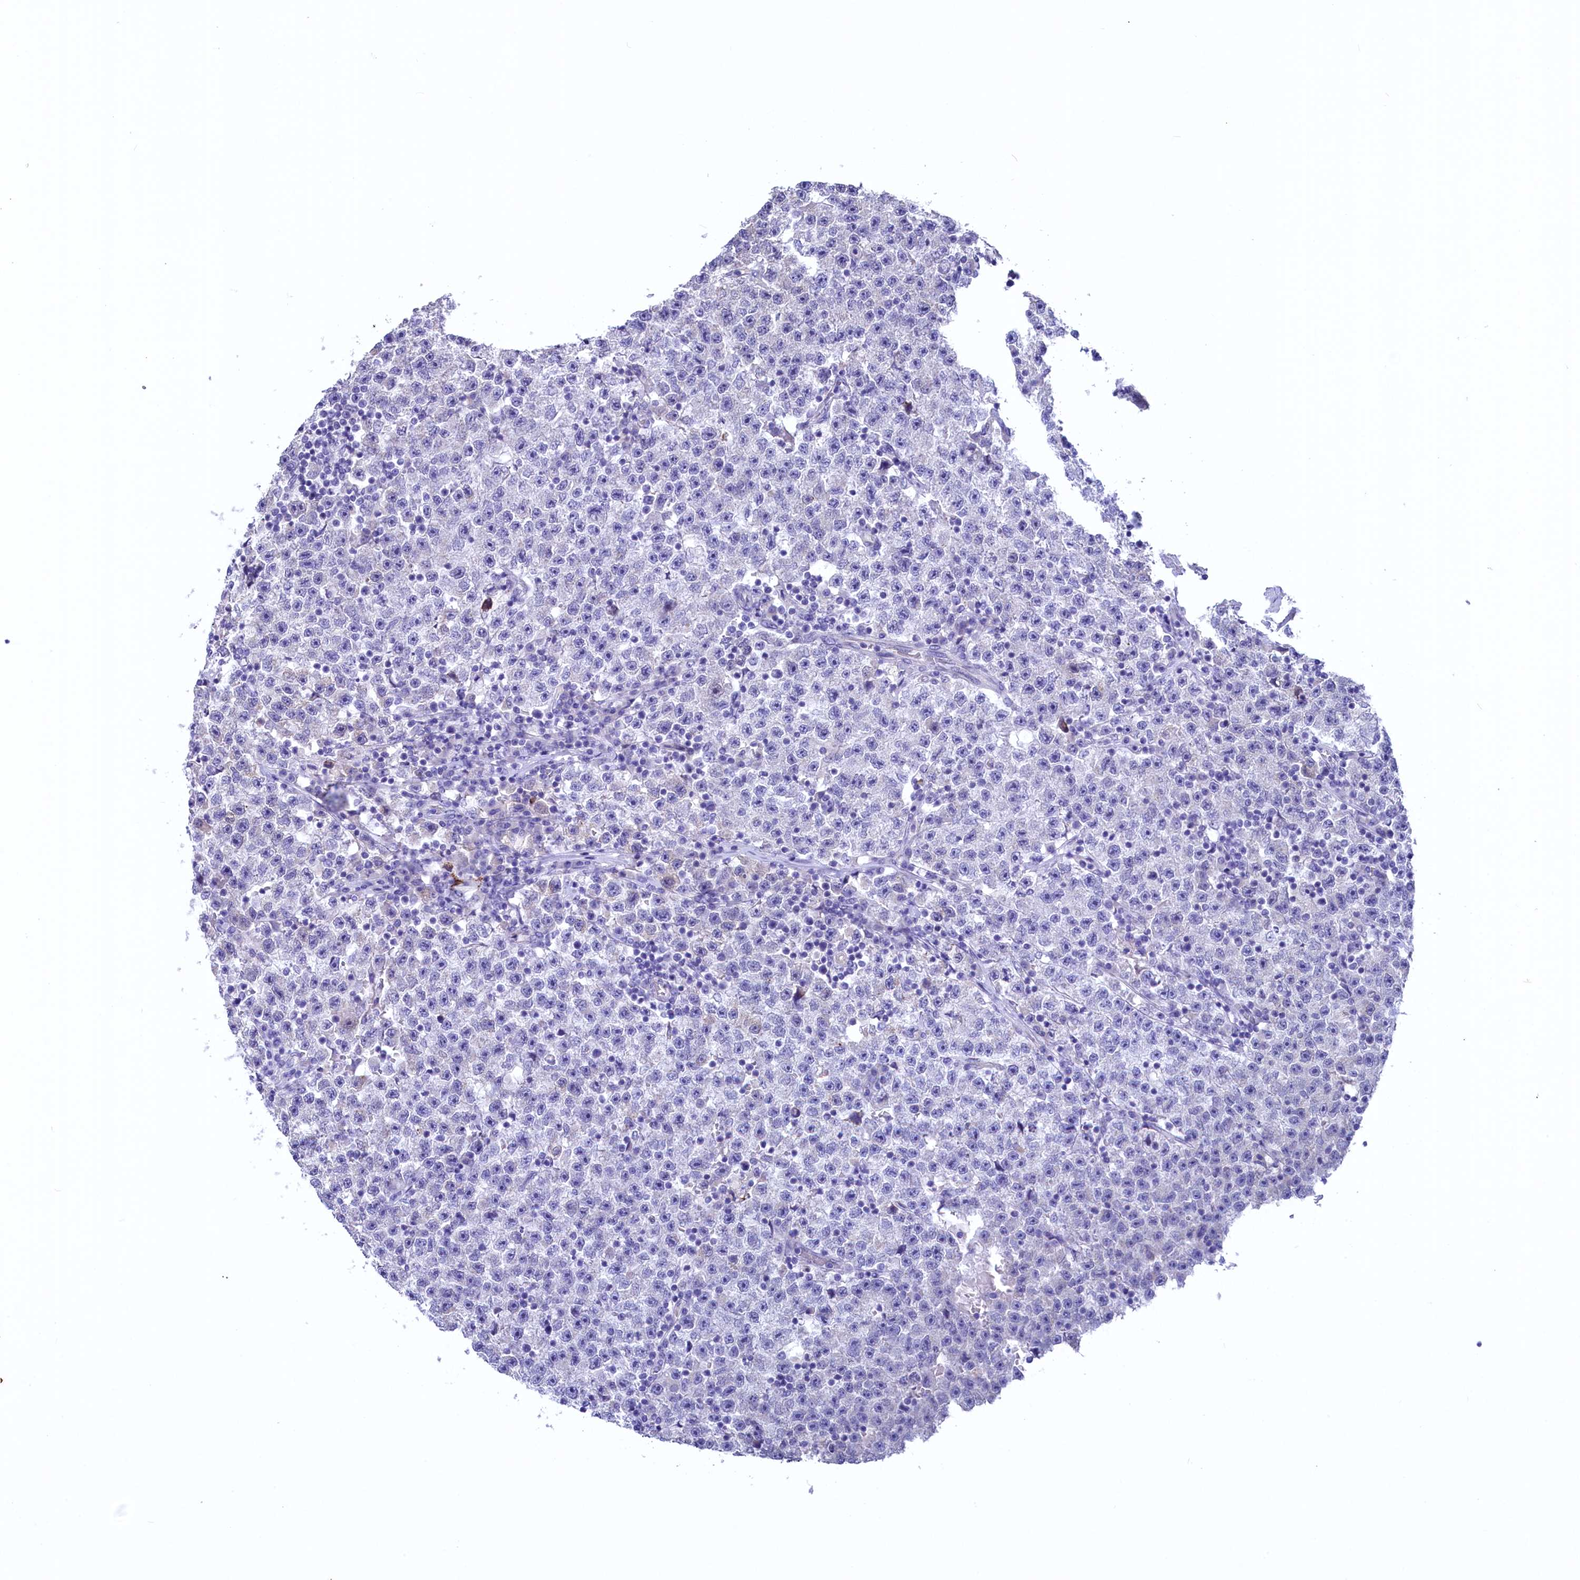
{"staining": {"intensity": "negative", "quantity": "none", "location": "none"}, "tissue": "testis cancer", "cell_type": "Tumor cells", "image_type": "cancer", "snomed": [{"axis": "morphology", "description": "Seminoma, NOS"}, {"axis": "topography", "description": "Testis"}], "caption": "This is an immunohistochemistry micrograph of human testis cancer (seminoma). There is no positivity in tumor cells.", "gene": "ZSWIM4", "patient": {"sex": "male", "age": 22}}